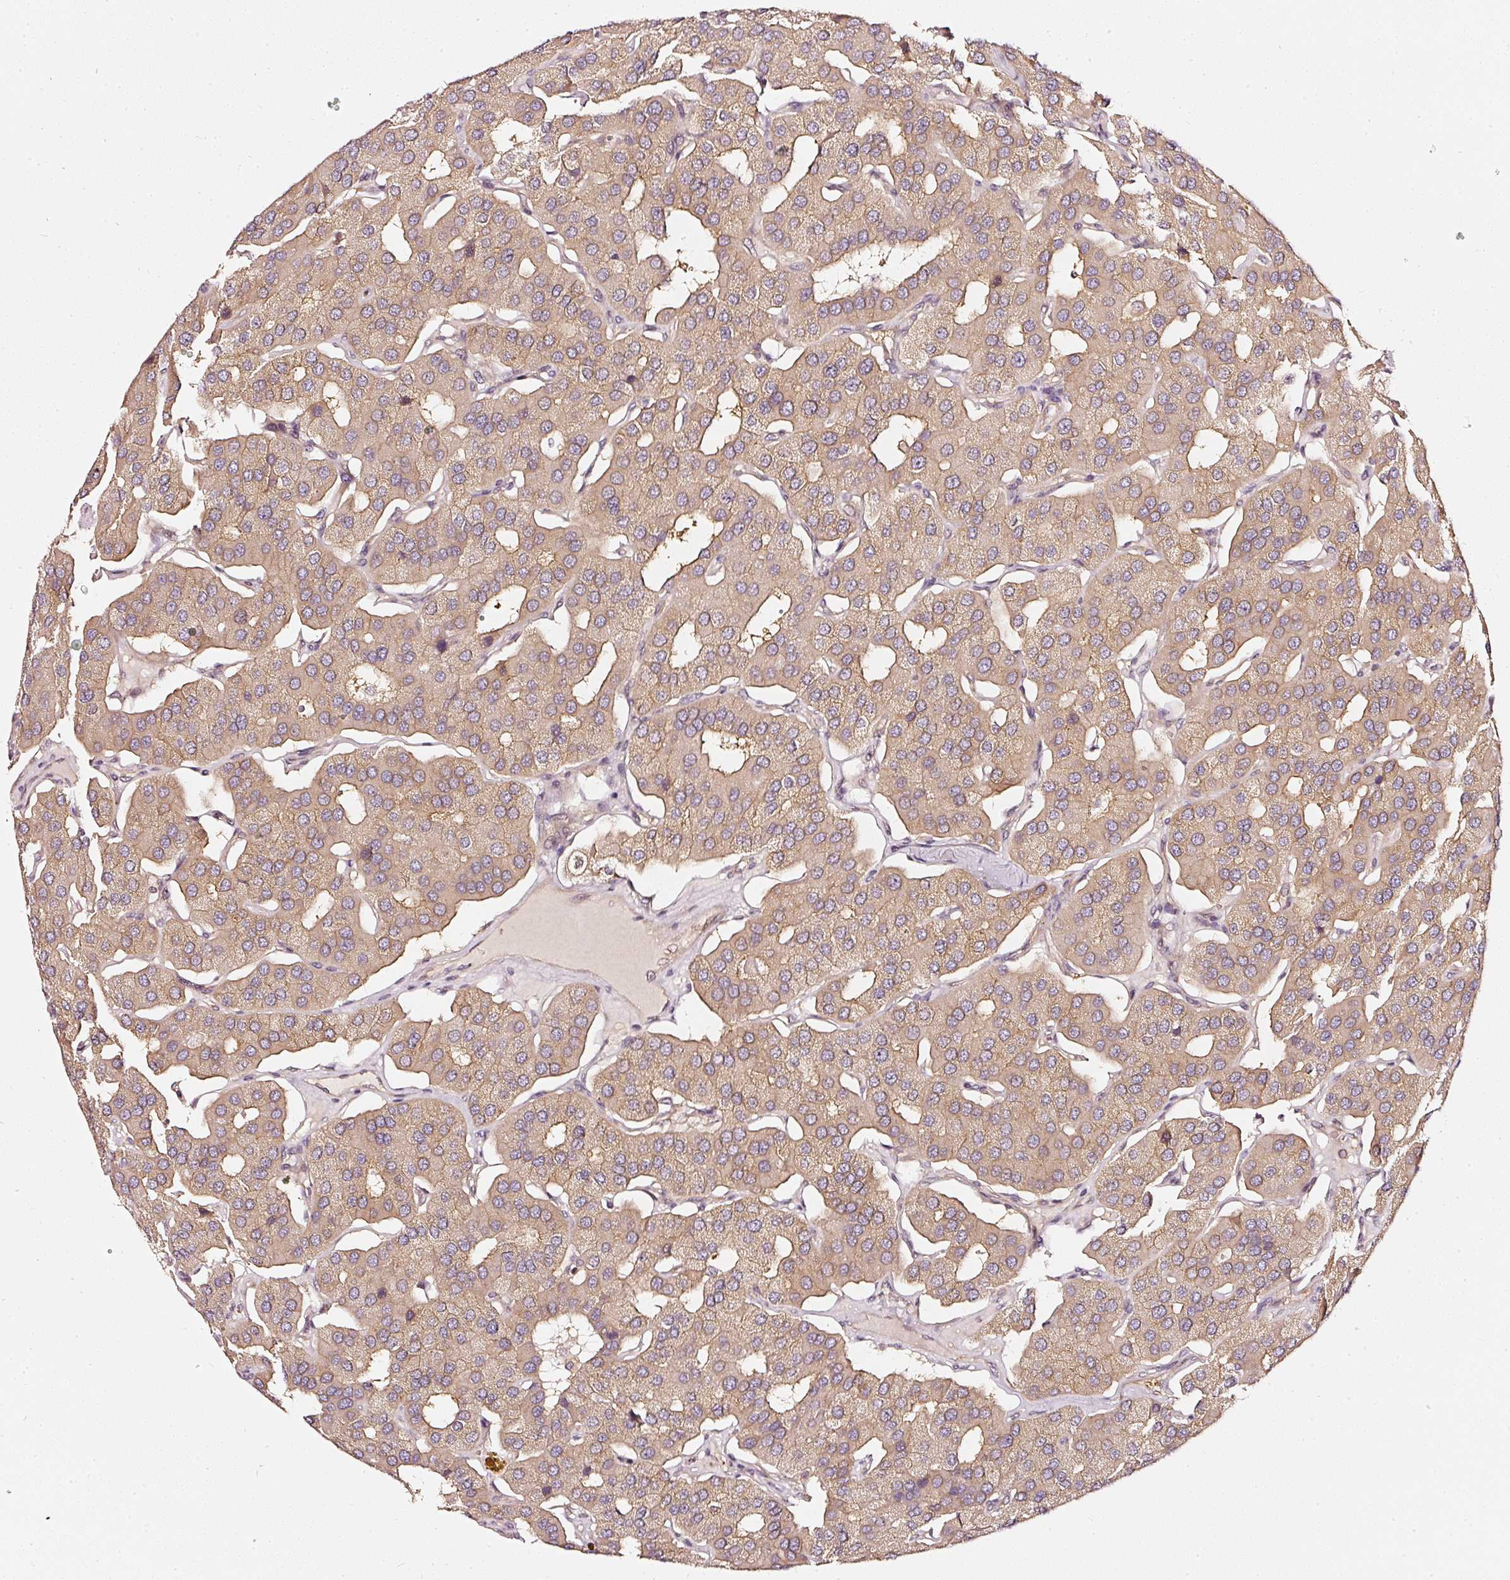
{"staining": {"intensity": "moderate", "quantity": "25%-75%", "location": "cytoplasmic/membranous"}, "tissue": "parathyroid gland", "cell_type": "Glandular cells", "image_type": "normal", "snomed": [{"axis": "morphology", "description": "Normal tissue, NOS"}, {"axis": "morphology", "description": "Adenoma, NOS"}, {"axis": "topography", "description": "Parathyroid gland"}], "caption": "Parathyroid gland stained for a protein displays moderate cytoplasmic/membranous positivity in glandular cells. (brown staining indicates protein expression, while blue staining denotes nuclei).", "gene": "ASMTL", "patient": {"sex": "female", "age": 86}}